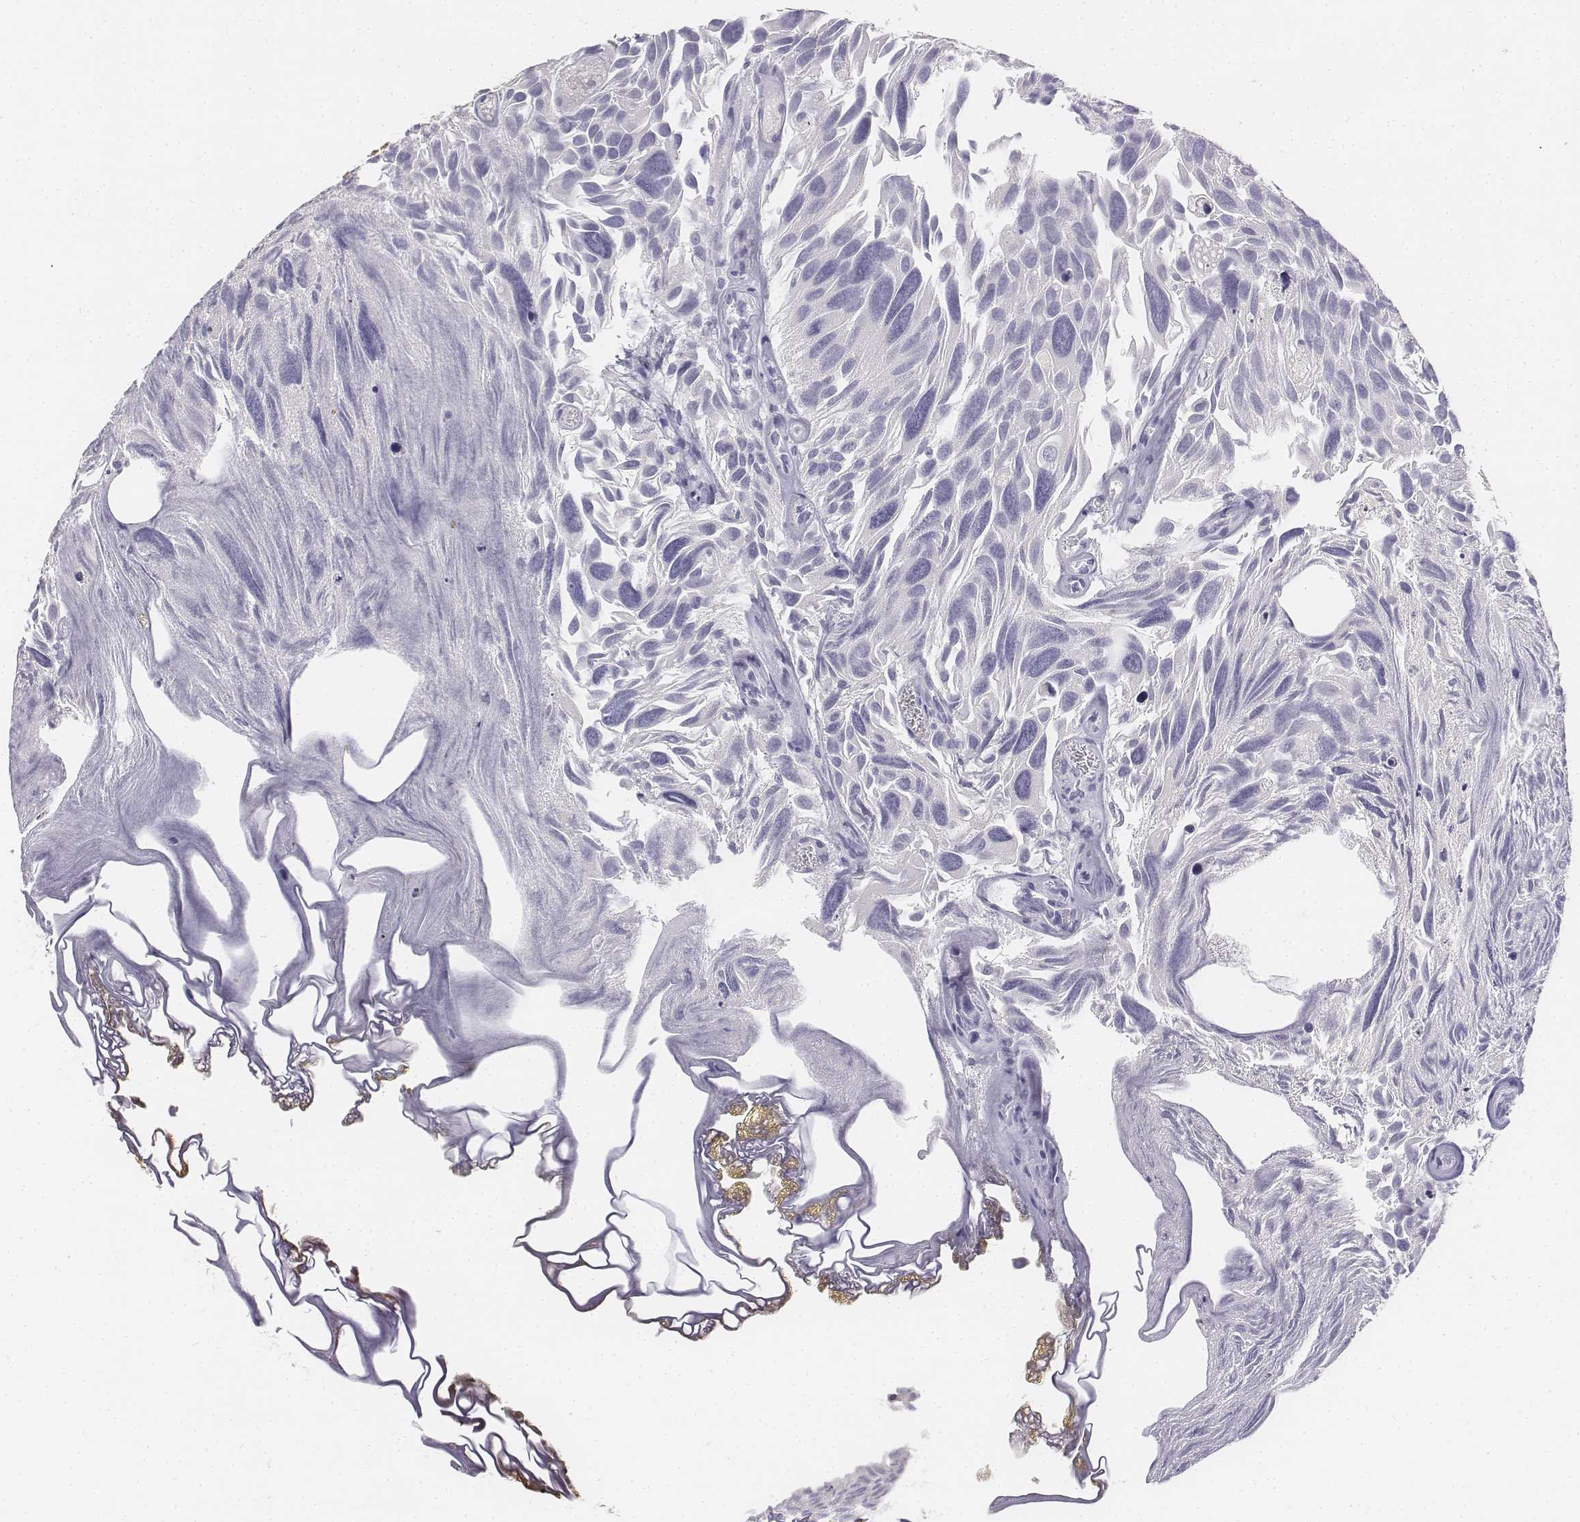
{"staining": {"intensity": "negative", "quantity": "none", "location": "none"}, "tissue": "urothelial cancer", "cell_type": "Tumor cells", "image_type": "cancer", "snomed": [{"axis": "morphology", "description": "Urothelial carcinoma, Low grade"}, {"axis": "topography", "description": "Urinary bladder"}], "caption": "This histopathology image is of urothelial carcinoma (low-grade) stained with immunohistochemistry (IHC) to label a protein in brown with the nuclei are counter-stained blue. There is no expression in tumor cells.", "gene": "UCN2", "patient": {"sex": "female", "age": 69}}